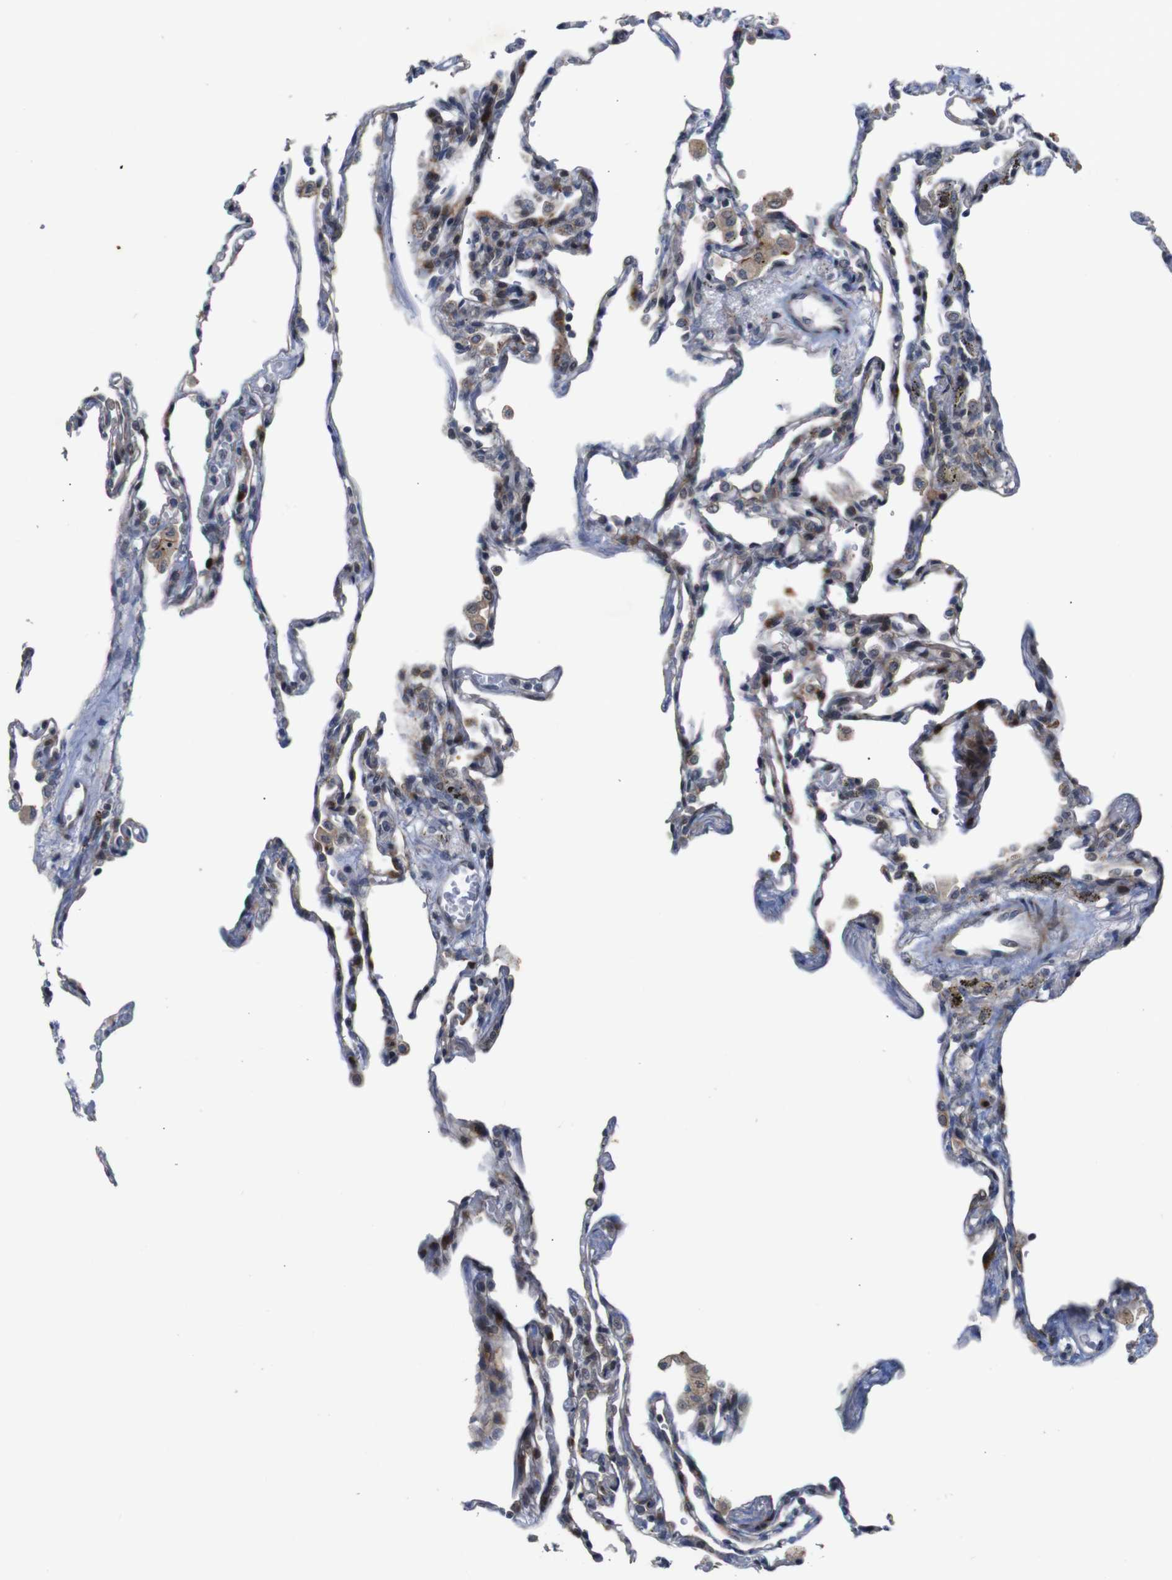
{"staining": {"intensity": "weak", "quantity": "<25%", "location": "cytoplasmic/membranous"}, "tissue": "lung", "cell_type": "Alveolar cells", "image_type": "normal", "snomed": [{"axis": "morphology", "description": "Normal tissue, NOS"}, {"axis": "topography", "description": "Lung"}], "caption": "An image of lung stained for a protein displays no brown staining in alveolar cells. (DAB immunohistochemistry, high magnification).", "gene": "ATP7B", "patient": {"sex": "male", "age": 59}}